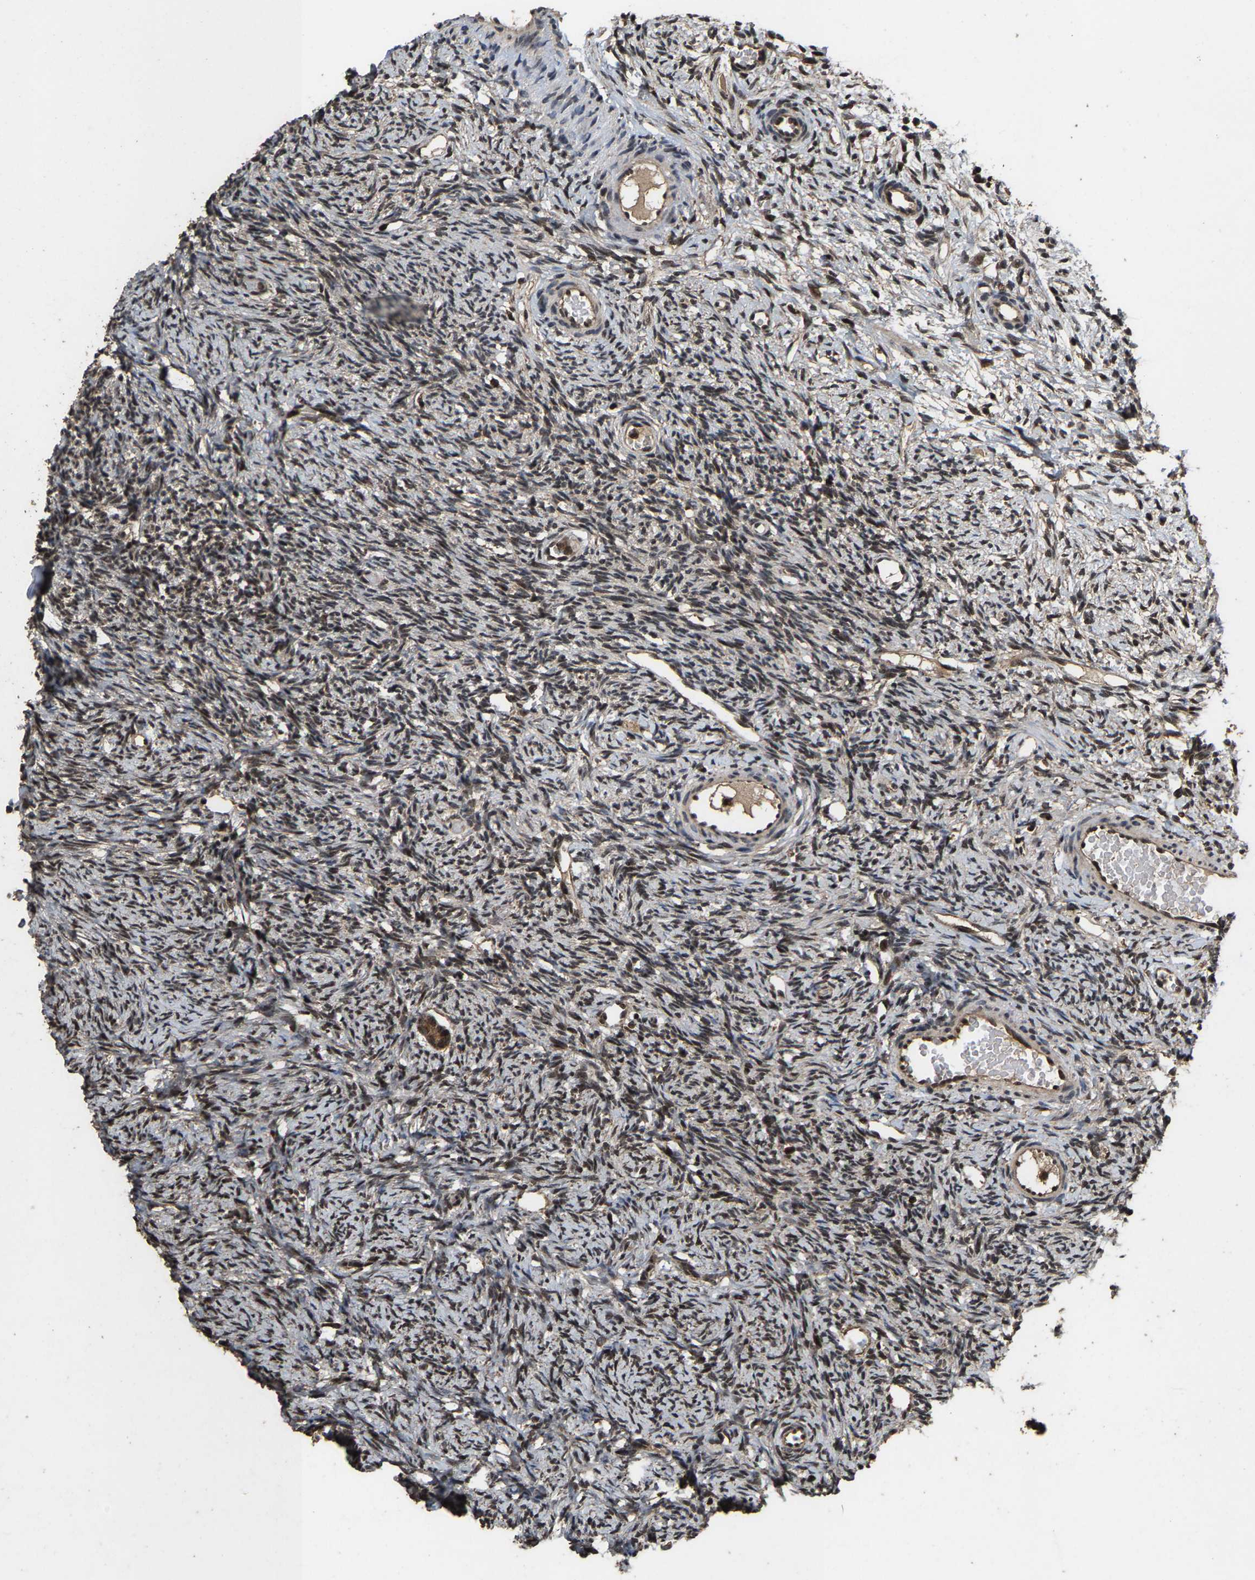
{"staining": {"intensity": "moderate", "quantity": ">75%", "location": "cytoplasmic/membranous,nuclear"}, "tissue": "ovary", "cell_type": "Follicle cells", "image_type": "normal", "snomed": [{"axis": "morphology", "description": "Normal tissue, NOS"}, {"axis": "topography", "description": "Ovary"}], "caption": "Moderate cytoplasmic/membranous,nuclear staining is identified in approximately >75% of follicle cells in normal ovary. The staining was performed using DAB (3,3'-diaminobenzidine), with brown indicating positive protein expression. Nuclei are stained blue with hematoxylin.", "gene": "HAUS6", "patient": {"sex": "female", "age": 33}}